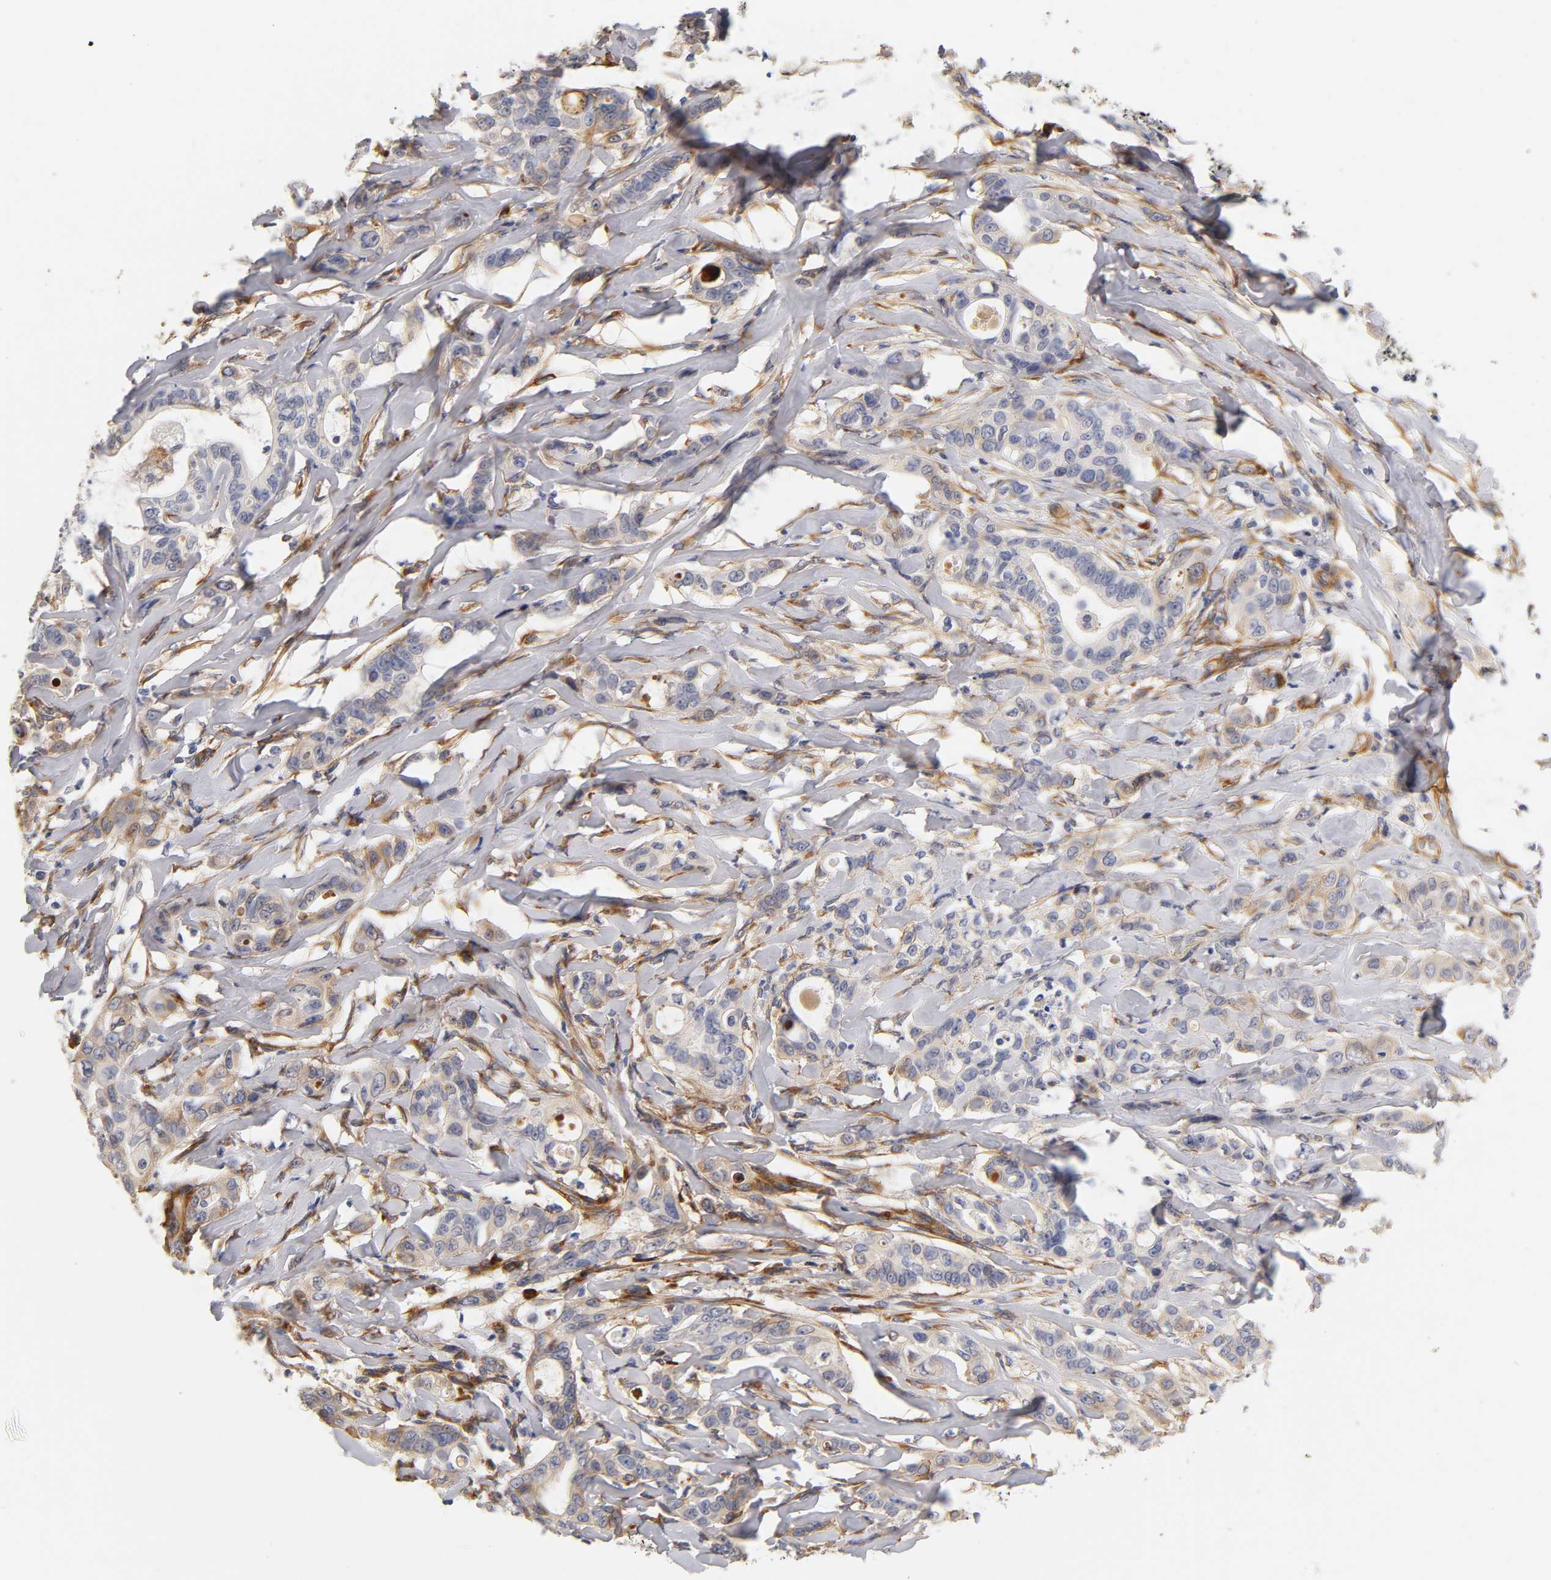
{"staining": {"intensity": "weak", "quantity": "25%-75%", "location": "cytoplasmic/membranous"}, "tissue": "liver cancer", "cell_type": "Tumor cells", "image_type": "cancer", "snomed": [{"axis": "morphology", "description": "Cholangiocarcinoma"}, {"axis": "topography", "description": "Liver"}], "caption": "IHC micrograph of neoplastic tissue: liver cancer stained using IHC displays low levels of weak protein expression localized specifically in the cytoplasmic/membranous of tumor cells, appearing as a cytoplasmic/membranous brown color.", "gene": "LAMB1", "patient": {"sex": "female", "age": 67}}